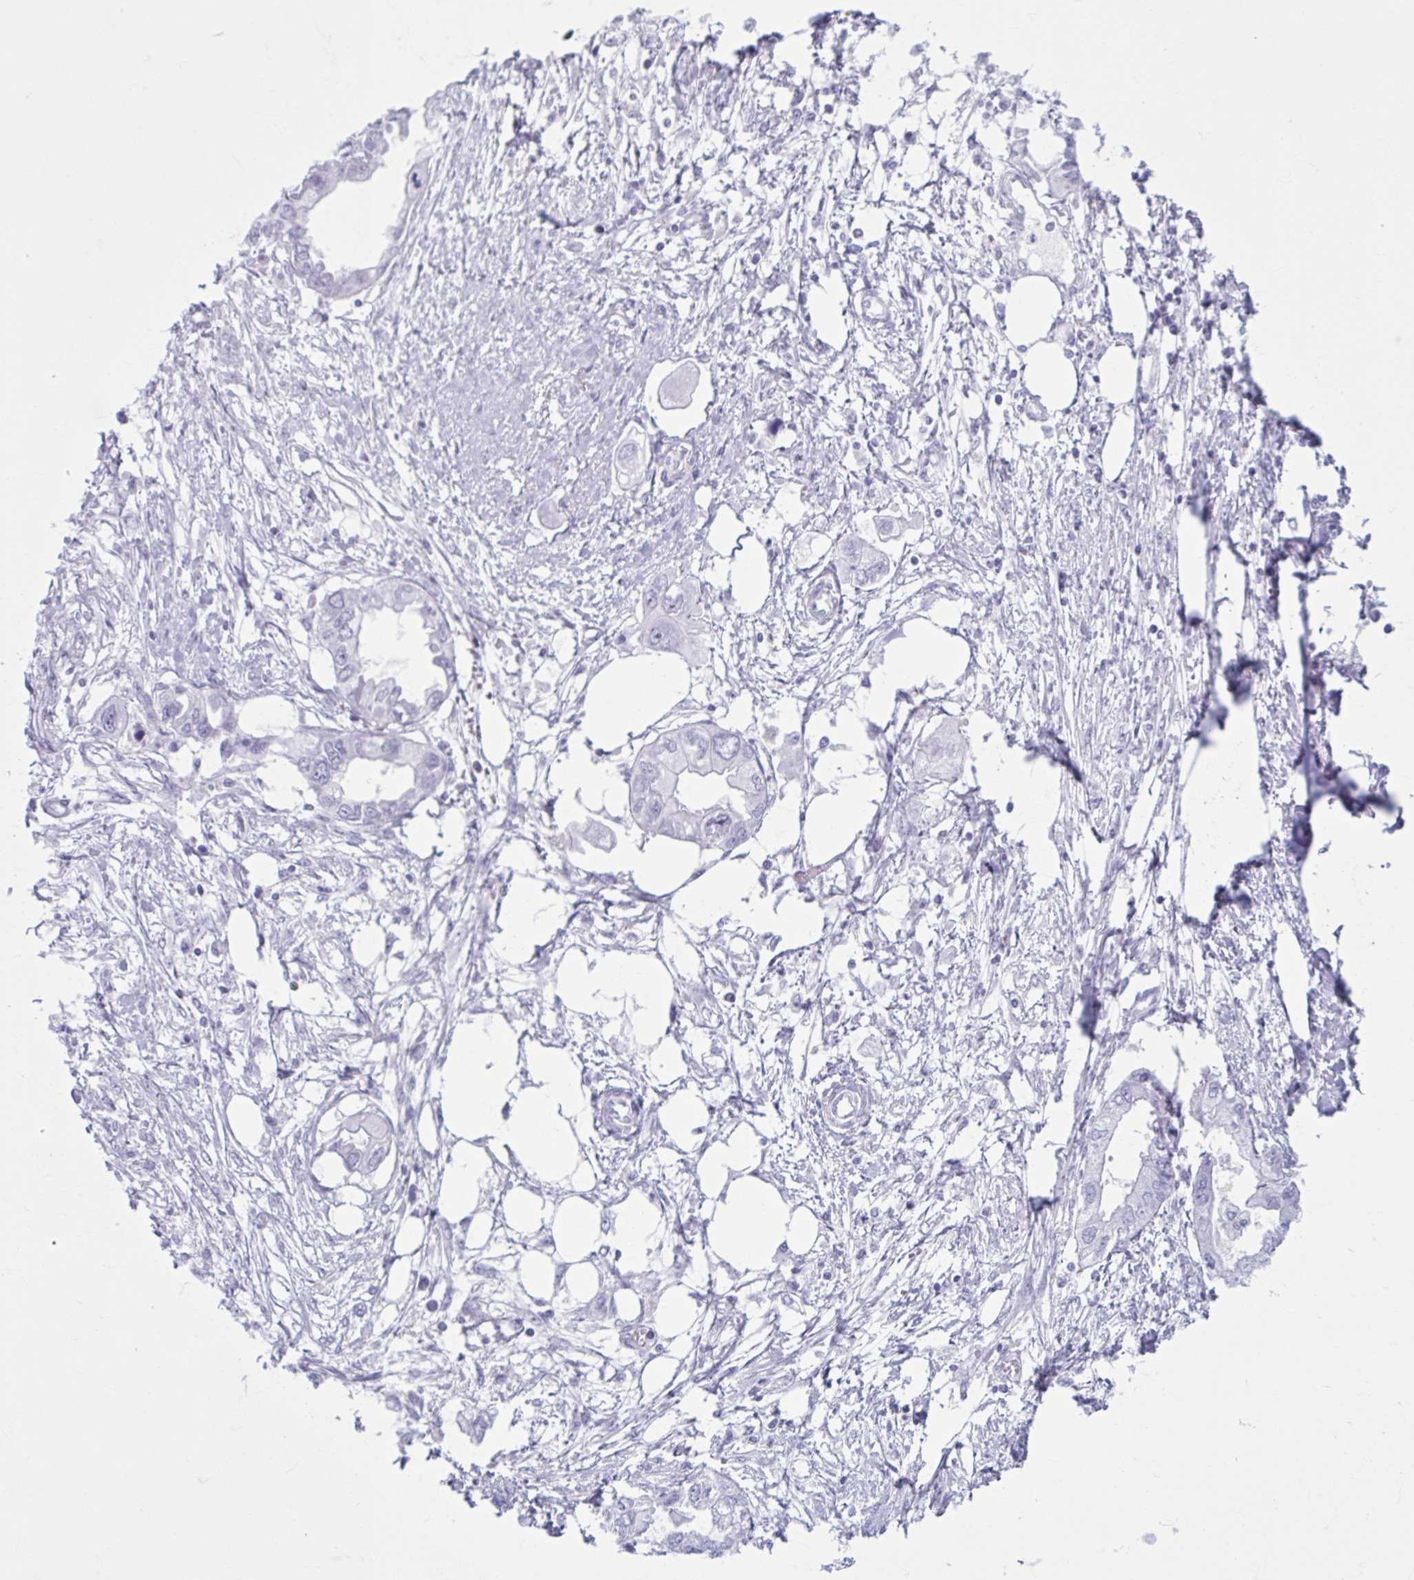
{"staining": {"intensity": "negative", "quantity": "none", "location": "none"}, "tissue": "endometrial cancer", "cell_type": "Tumor cells", "image_type": "cancer", "snomed": [{"axis": "morphology", "description": "Adenocarcinoma, NOS"}, {"axis": "morphology", "description": "Adenocarcinoma, metastatic, NOS"}, {"axis": "topography", "description": "Adipose tissue"}, {"axis": "topography", "description": "Endometrium"}], "caption": "Immunohistochemical staining of human endometrial metastatic adenocarcinoma shows no significant positivity in tumor cells. The staining was performed using DAB (3,3'-diaminobenzidine) to visualize the protein expression in brown, while the nuclei were stained in blue with hematoxylin (Magnification: 20x).", "gene": "TCEAL3", "patient": {"sex": "female", "age": 67}}